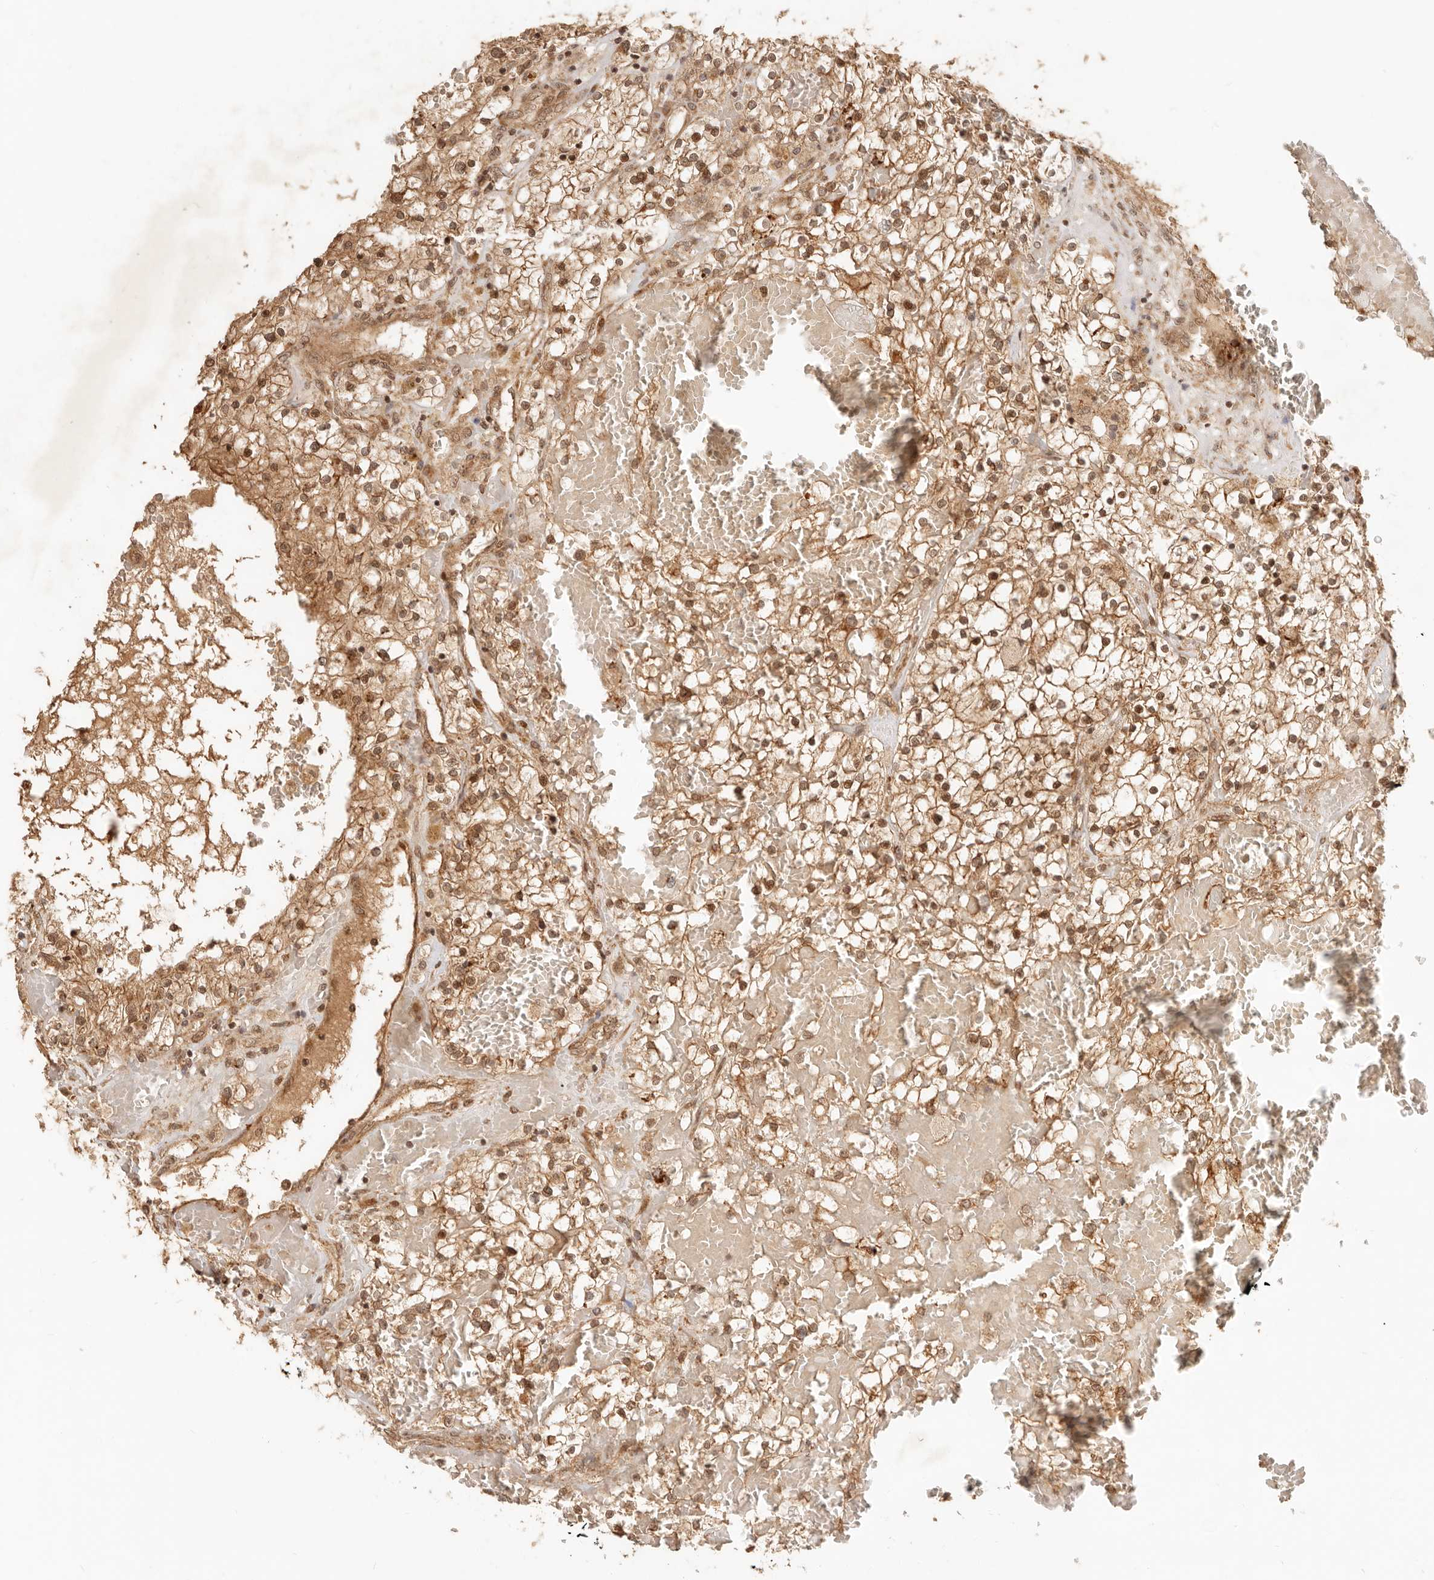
{"staining": {"intensity": "moderate", "quantity": ">75%", "location": "cytoplasmic/membranous,nuclear"}, "tissue": "renal cancer", "cell_type": "Tumor cells", "image_type": "cancer", "snomed": [{"axis": "morphology", "description": "Normal tissue, NOS"}, {"axis": "morphology", "description": "Adenocarcinoma, NOS"}, {"axis": "topography", "description": "Kidney"}], "caption": "Immunohistochemistry (IHC) of renal adenocarcinoma exhibits medium levels of moderate cytoplasmic/membranous and nuclear expression in about >75% of tumor cells.", "gene": "BAALC", "patient": {"sex": "male", "age": 68}}